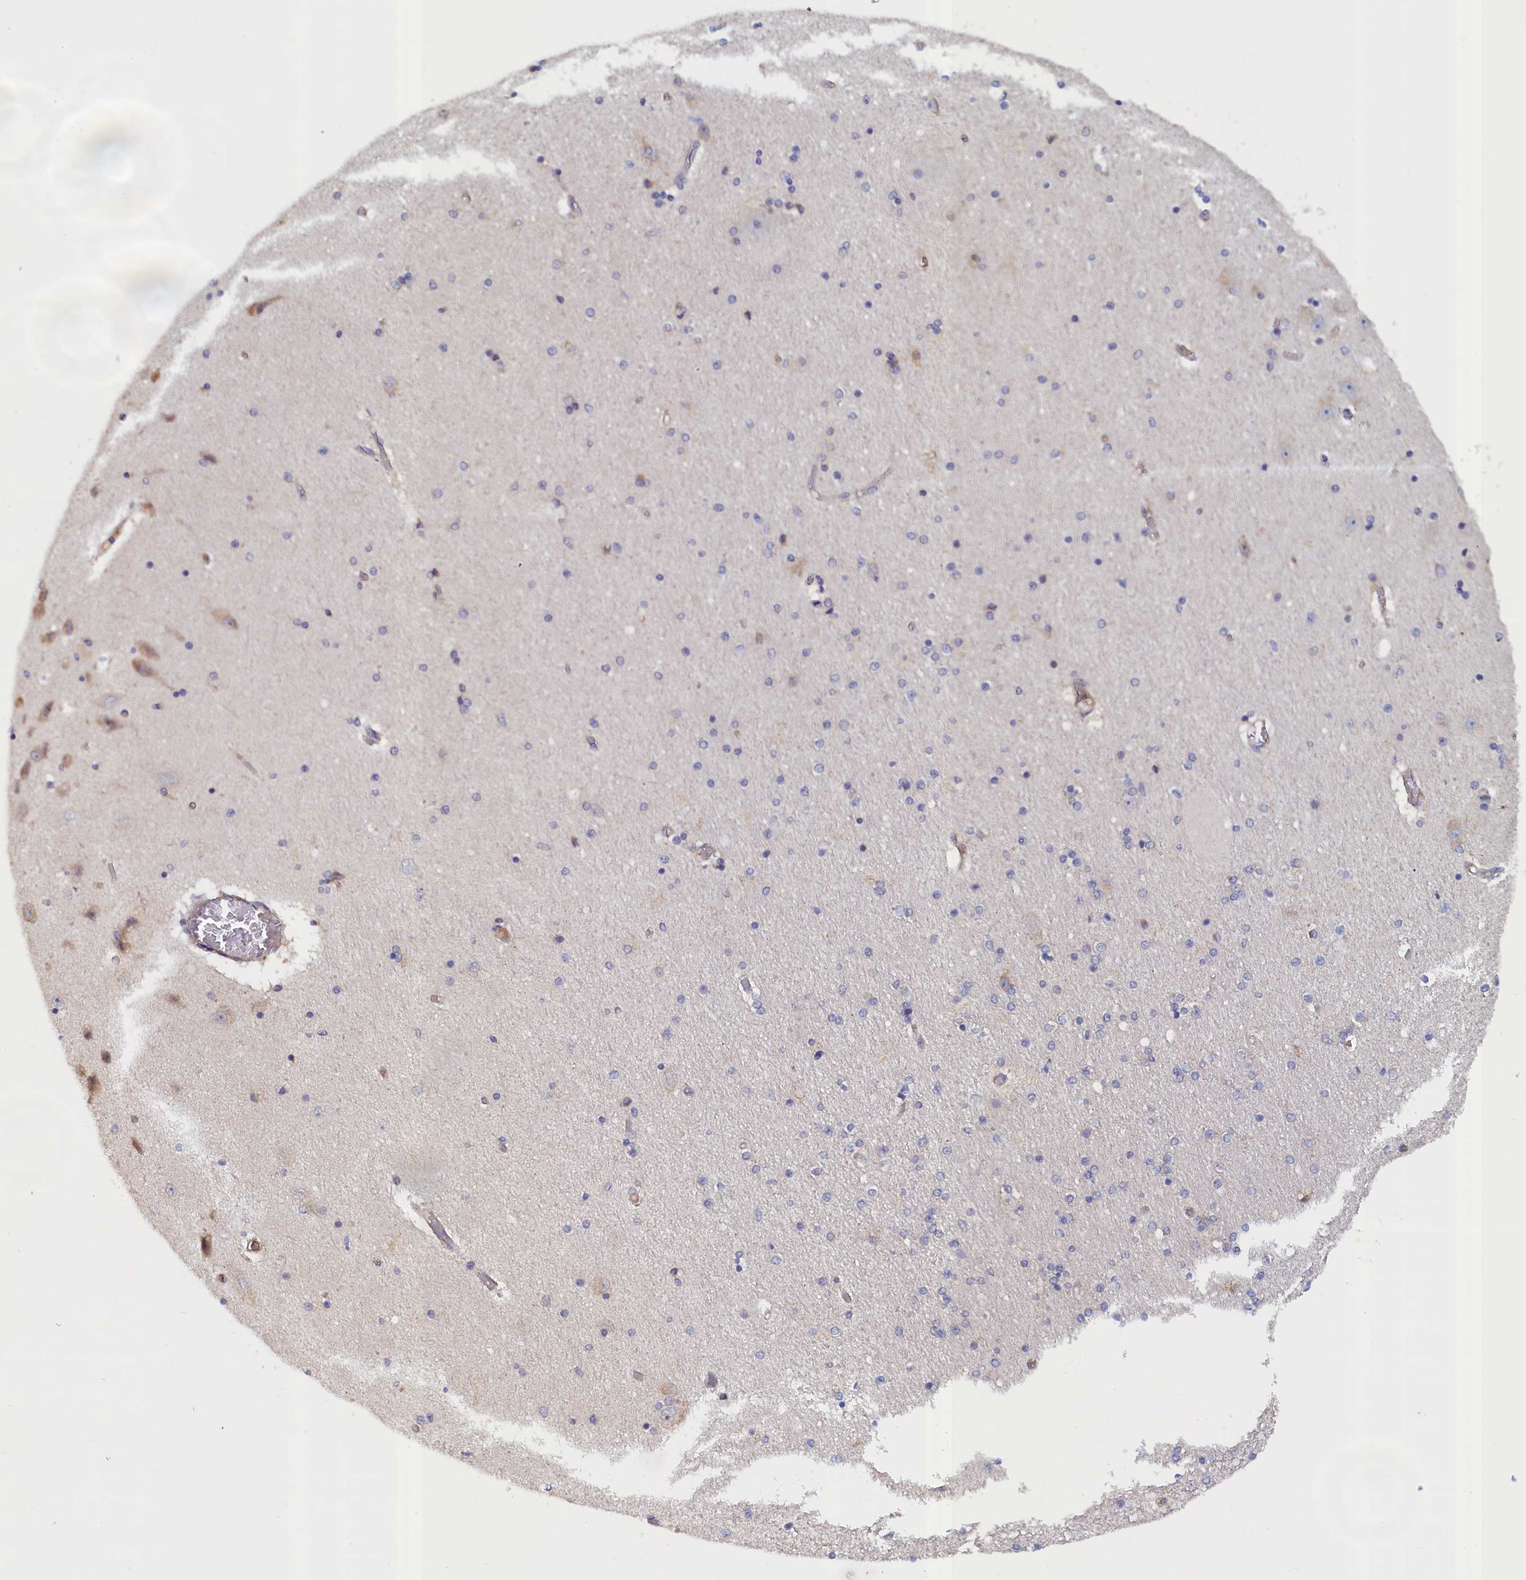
{"staining": {"intensity": "negative", "quantity": "none", "location": "none"}, "tissue": "hippocampus", "cell_type": "Glial cells", "image_type": "normal", "snomed": [{"axis": "morphology", "description": "Normal tissue, NOS"}, {"axis": "topography", "description": "Hippocampus"}], "caption": "Immunohistochemistry (IHC) micrograph of unremarkable human hippocampus stained for a protein (brown), which demonstrates no staining in glial cells. (Brightfield microscopy of DAB immunohistochemistry (IHC) at high magnification).", "gene": "ANKRD2", "patient": {"sex": "female", "age": 54}}